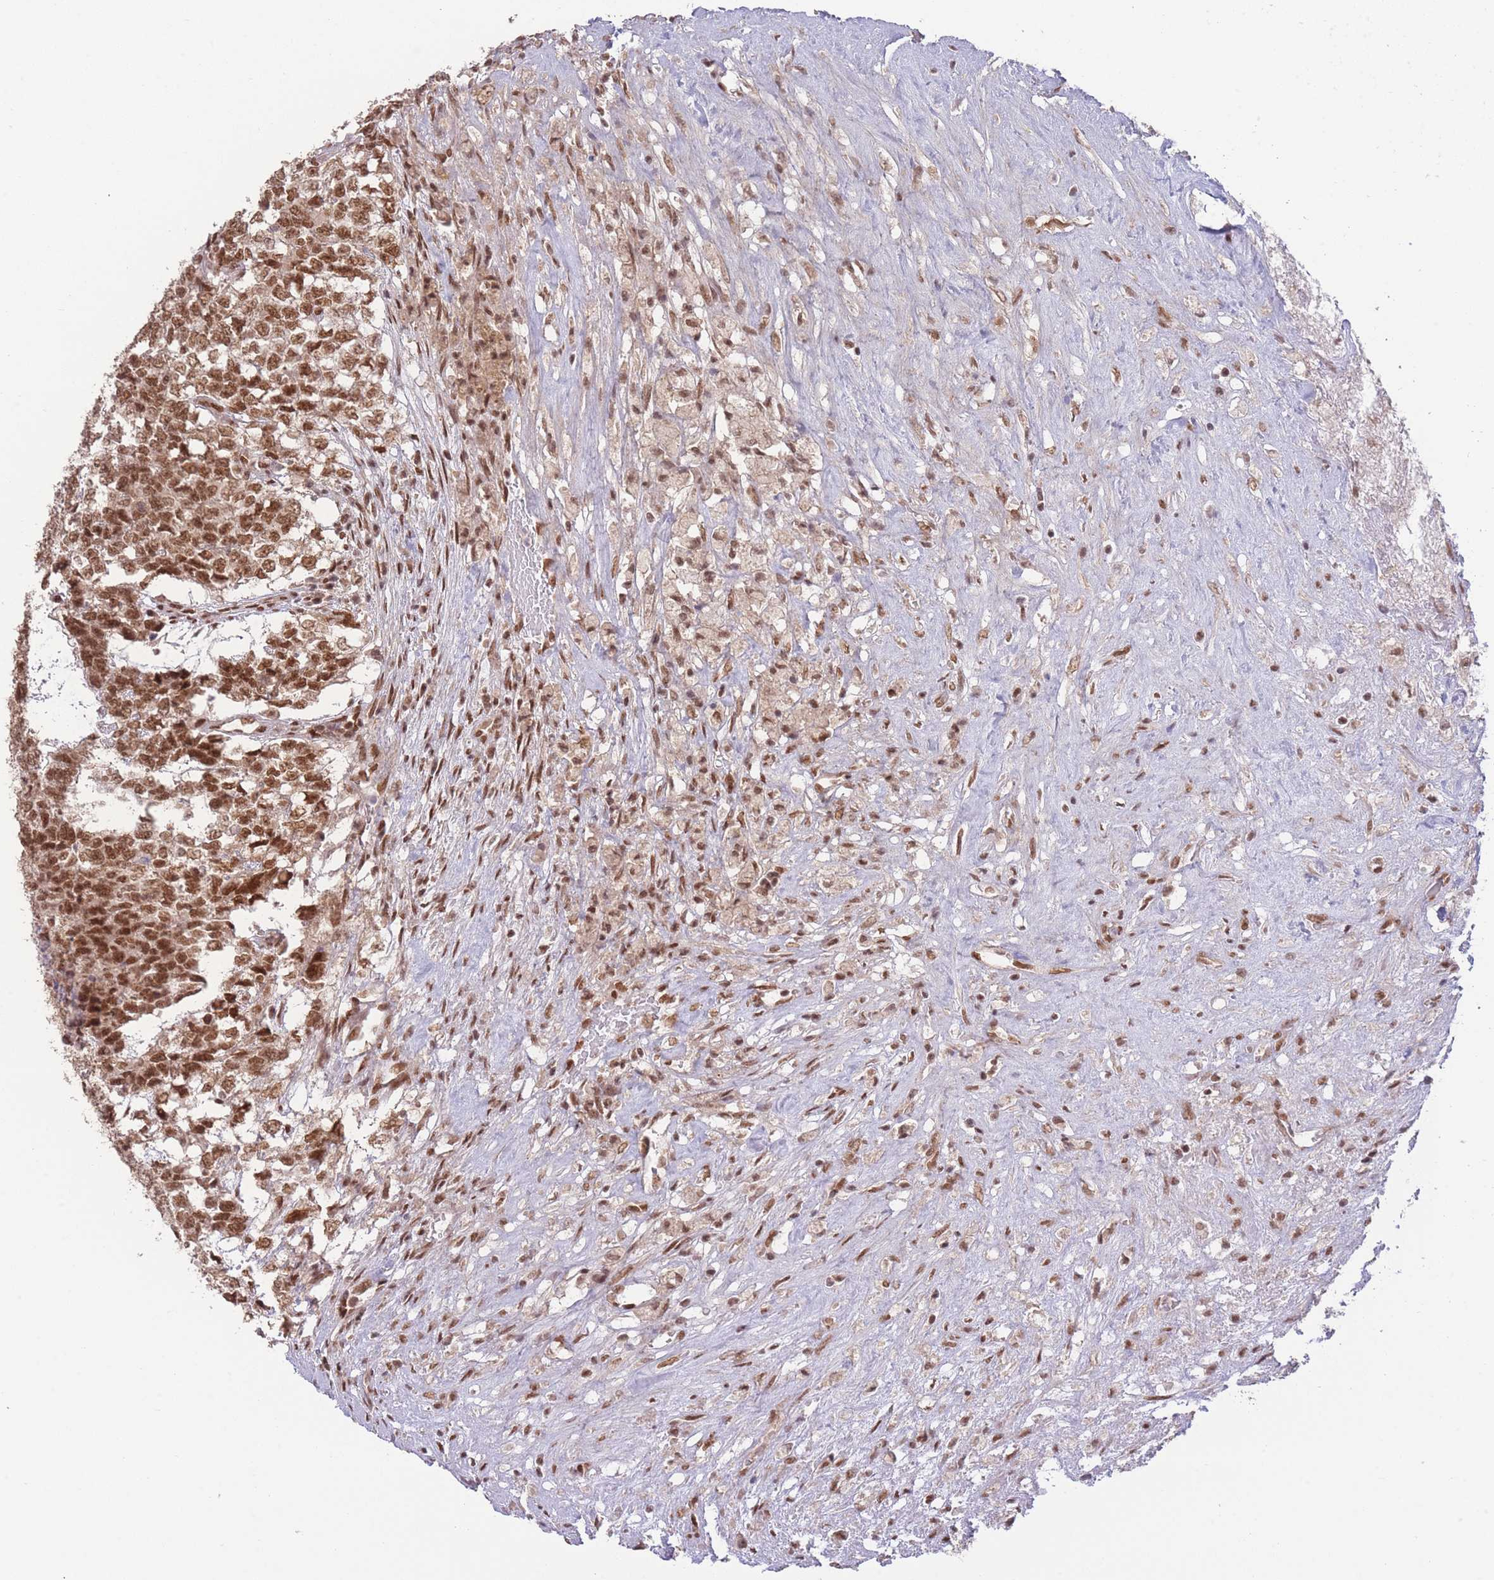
{"staining": {"intensity": "strong", "quantity": ">75%", "location": "nuclear"}, "tissue": "testis cancer", "cell_type": "Tumor cells", "image_type": "cancer", "snomed": [{"axis": "morphology", "description": "Carcinoma, Embryonal, NOS"}, {"axis": "topography", "description": "Testis"}], "caption": "Testis cancer was stained to show a protein in brown. There is high levels of strong nuclear expression in about >75% of tumor cells. The staining was performed using DAB (3,3'-diaminobenzidine) to visualize the protein expression in brown, while the nuclei were stained in blue with hematoxylin (Magnification: 20x).", "gene": "CARD8", "patient": {"sex": "male", "age": 23}}